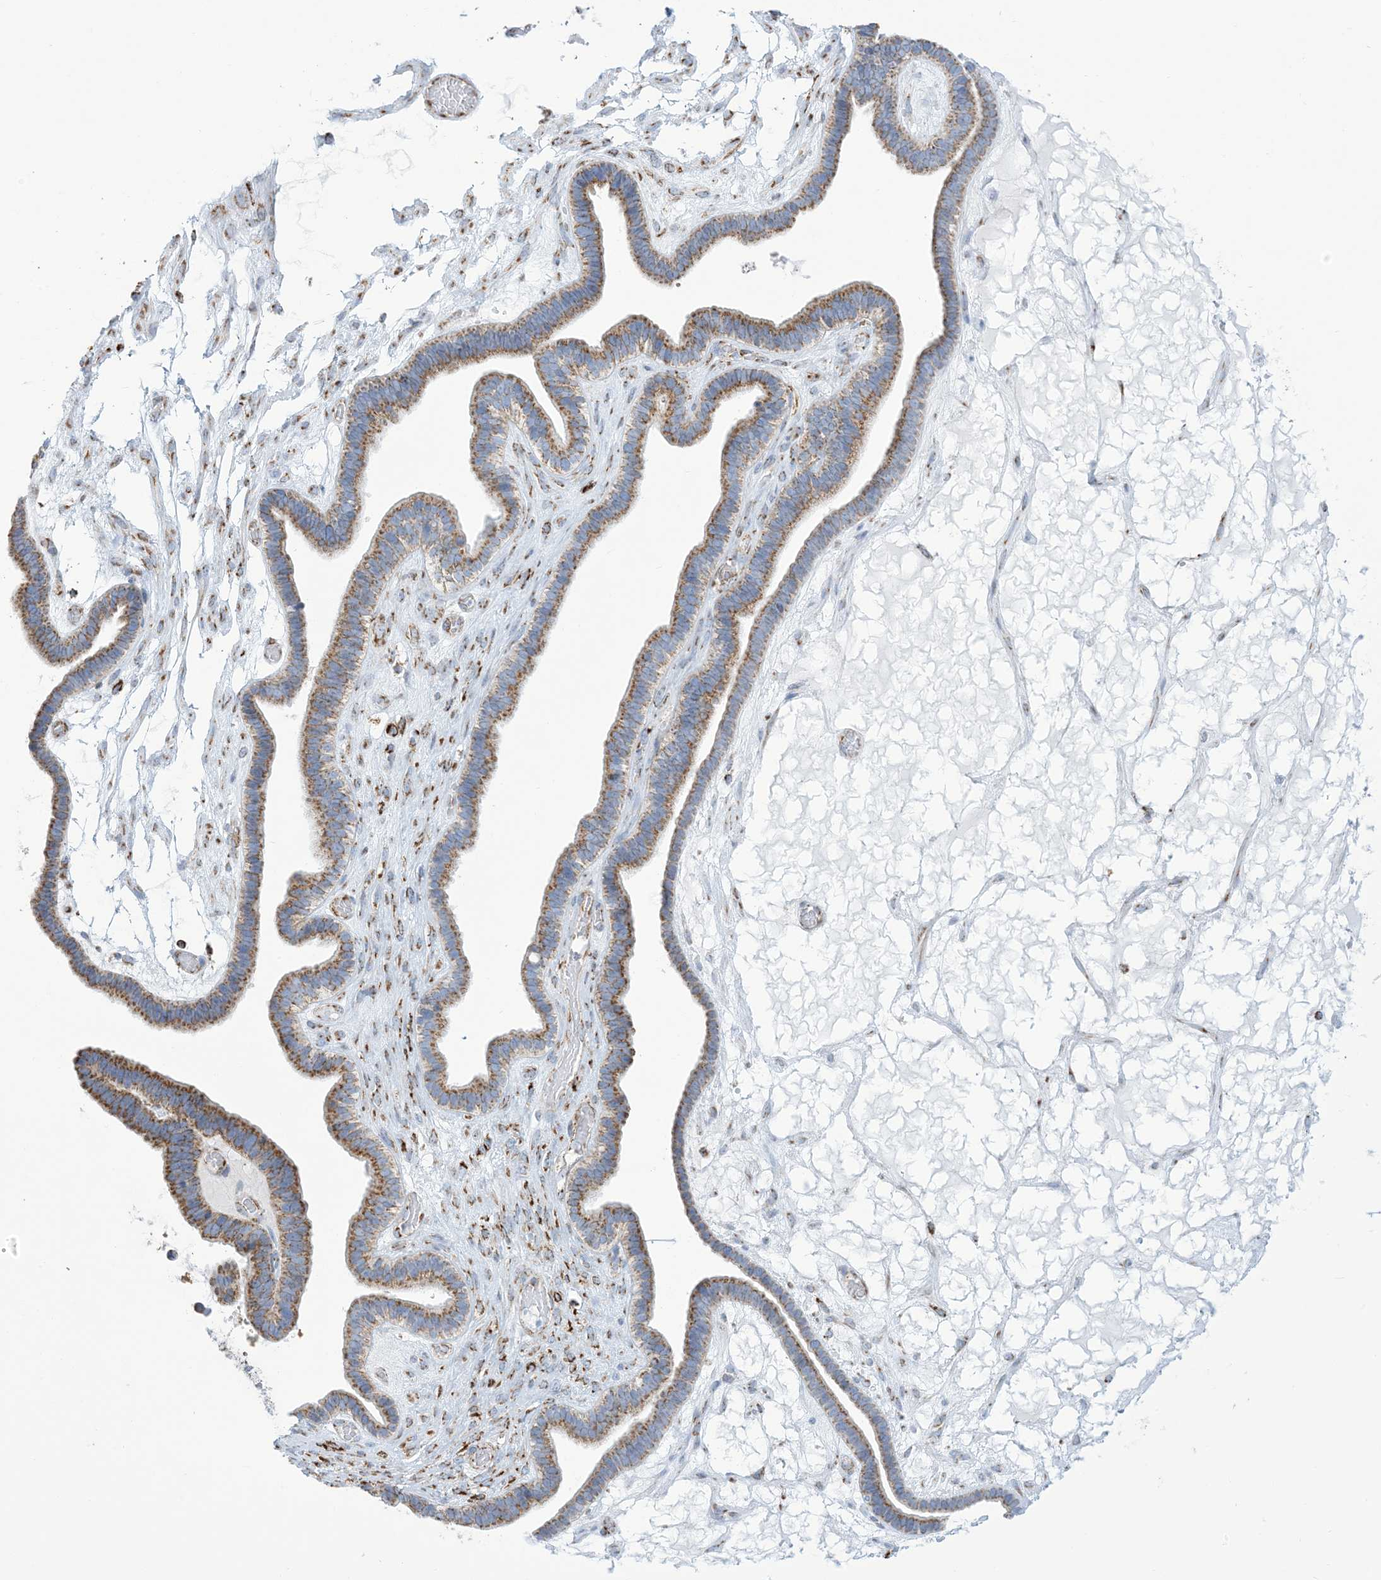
{"staining": {"intensity": "moderate", "quantity": ">75%", "location": "cytoplasmic/membranous"}, "tissue": "ovarian cancer", "cell_type": "Tumor cells", "image_type": "cancer", "snomed": [{"axis": "morphology", "description": "Cystadenocarcinoma, serous, NOS"}, {"axis": "topography", "description": "Ovary"}], "caption": "This is an image of immunohistochemistry staining of ovarian cancer (serous cystadenocarcinoma), which shows moderate staining in the cytoplasmic/membranous of tumor cells.", "gene": "SAMM50", "patient": {"sex": "female", "age": 56}}